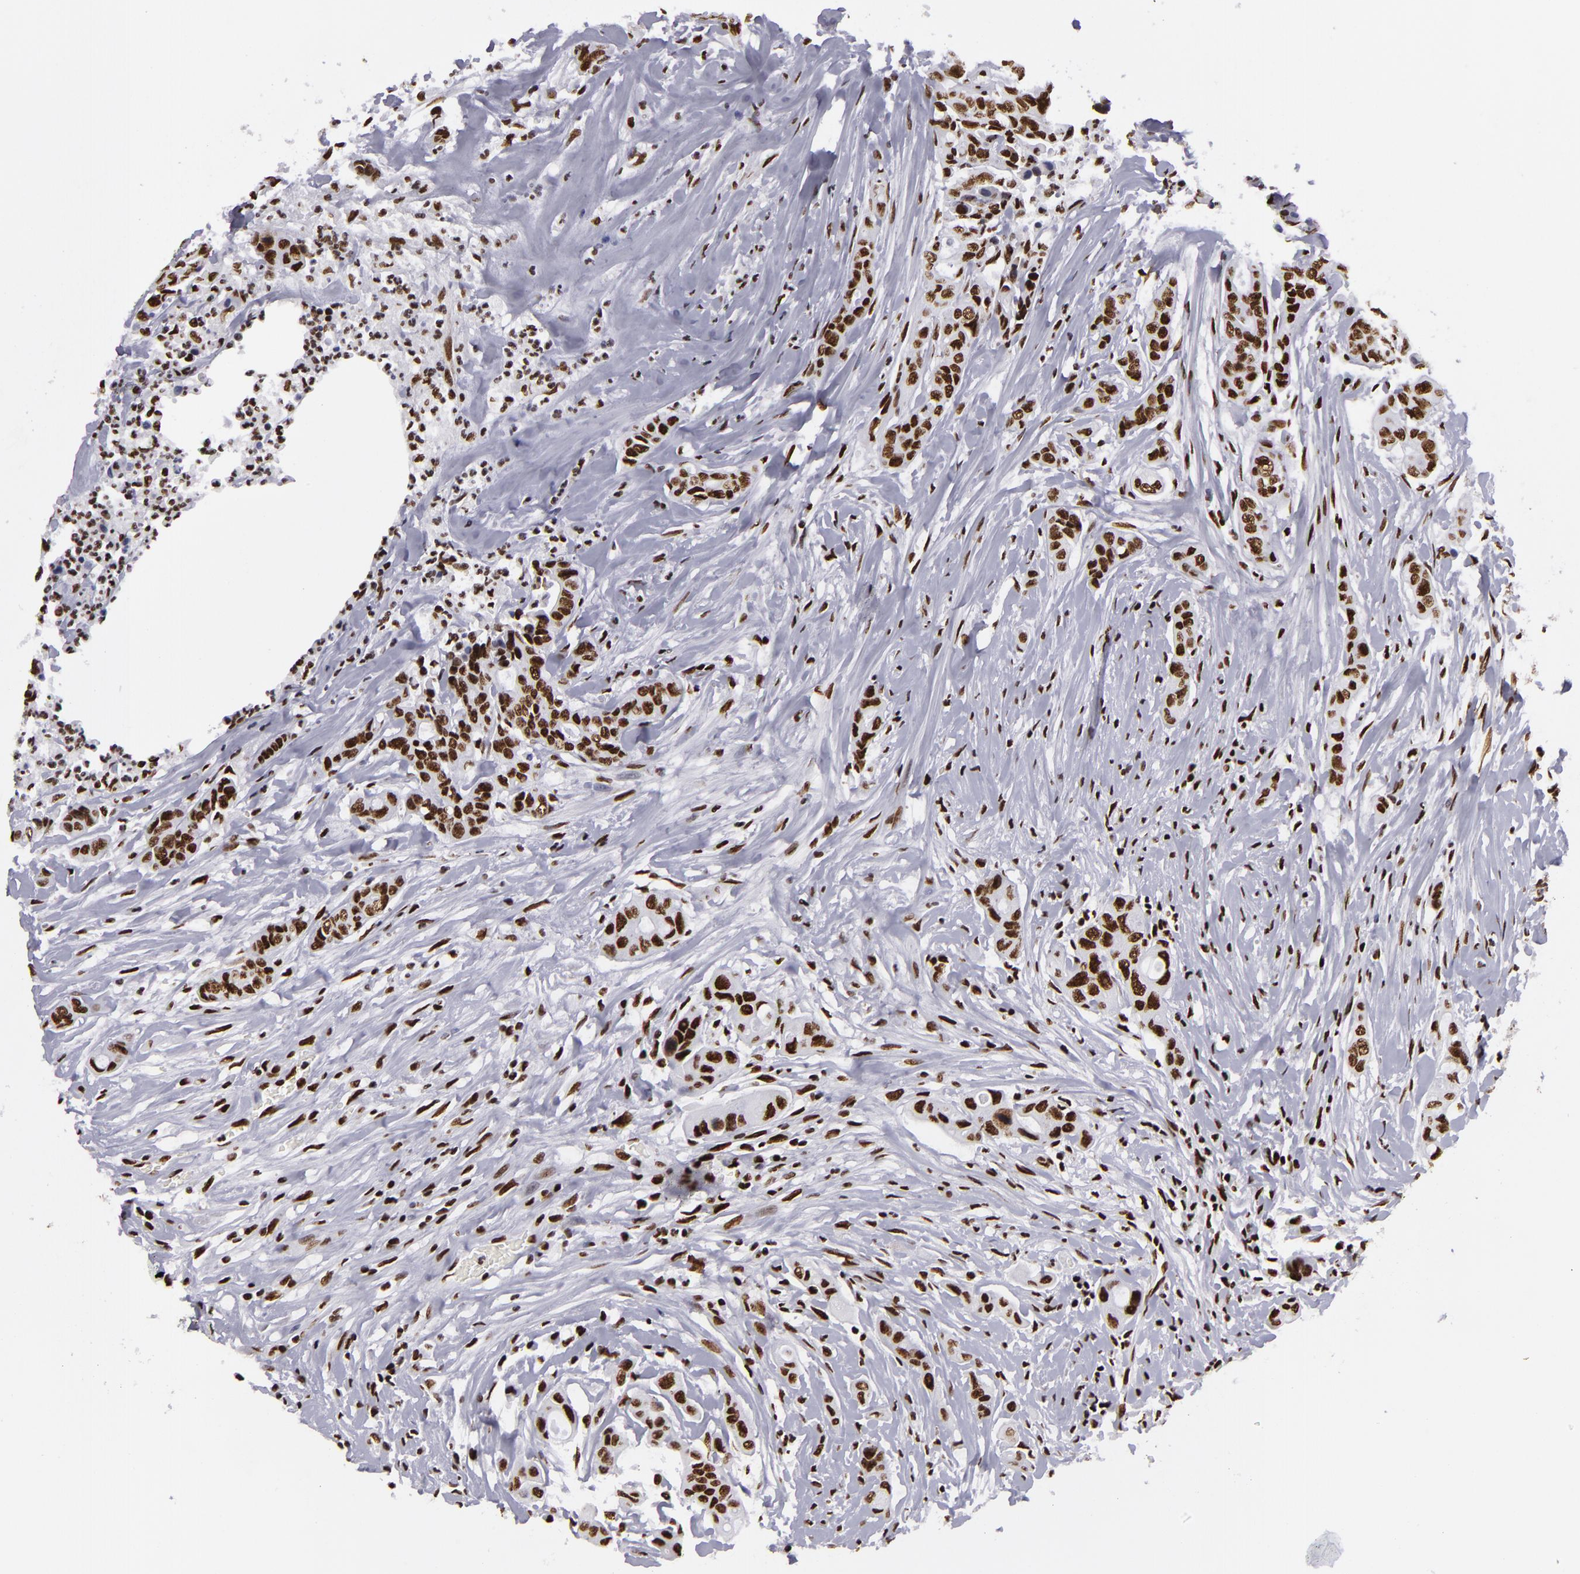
{"staining": {"intensity": "strong", "quantity": ">75%", "location": "nuclear"}, "tissue": "colorectal cancer", "cell_type": "Tumor cells", "image_type": "cancer", "snomed": [{"axis": "morphology", "description": "Adenocarcinoma, NOS"}, {"axis": "topography", "description": "Colon"}], "caption": "Protein staining of colorectal cancer tissue demonstrates strong nuclear positivity in approximately >75% of tumor cells.", "gene": "SAFB", "patient": {"sex": "female", "age": 70}}